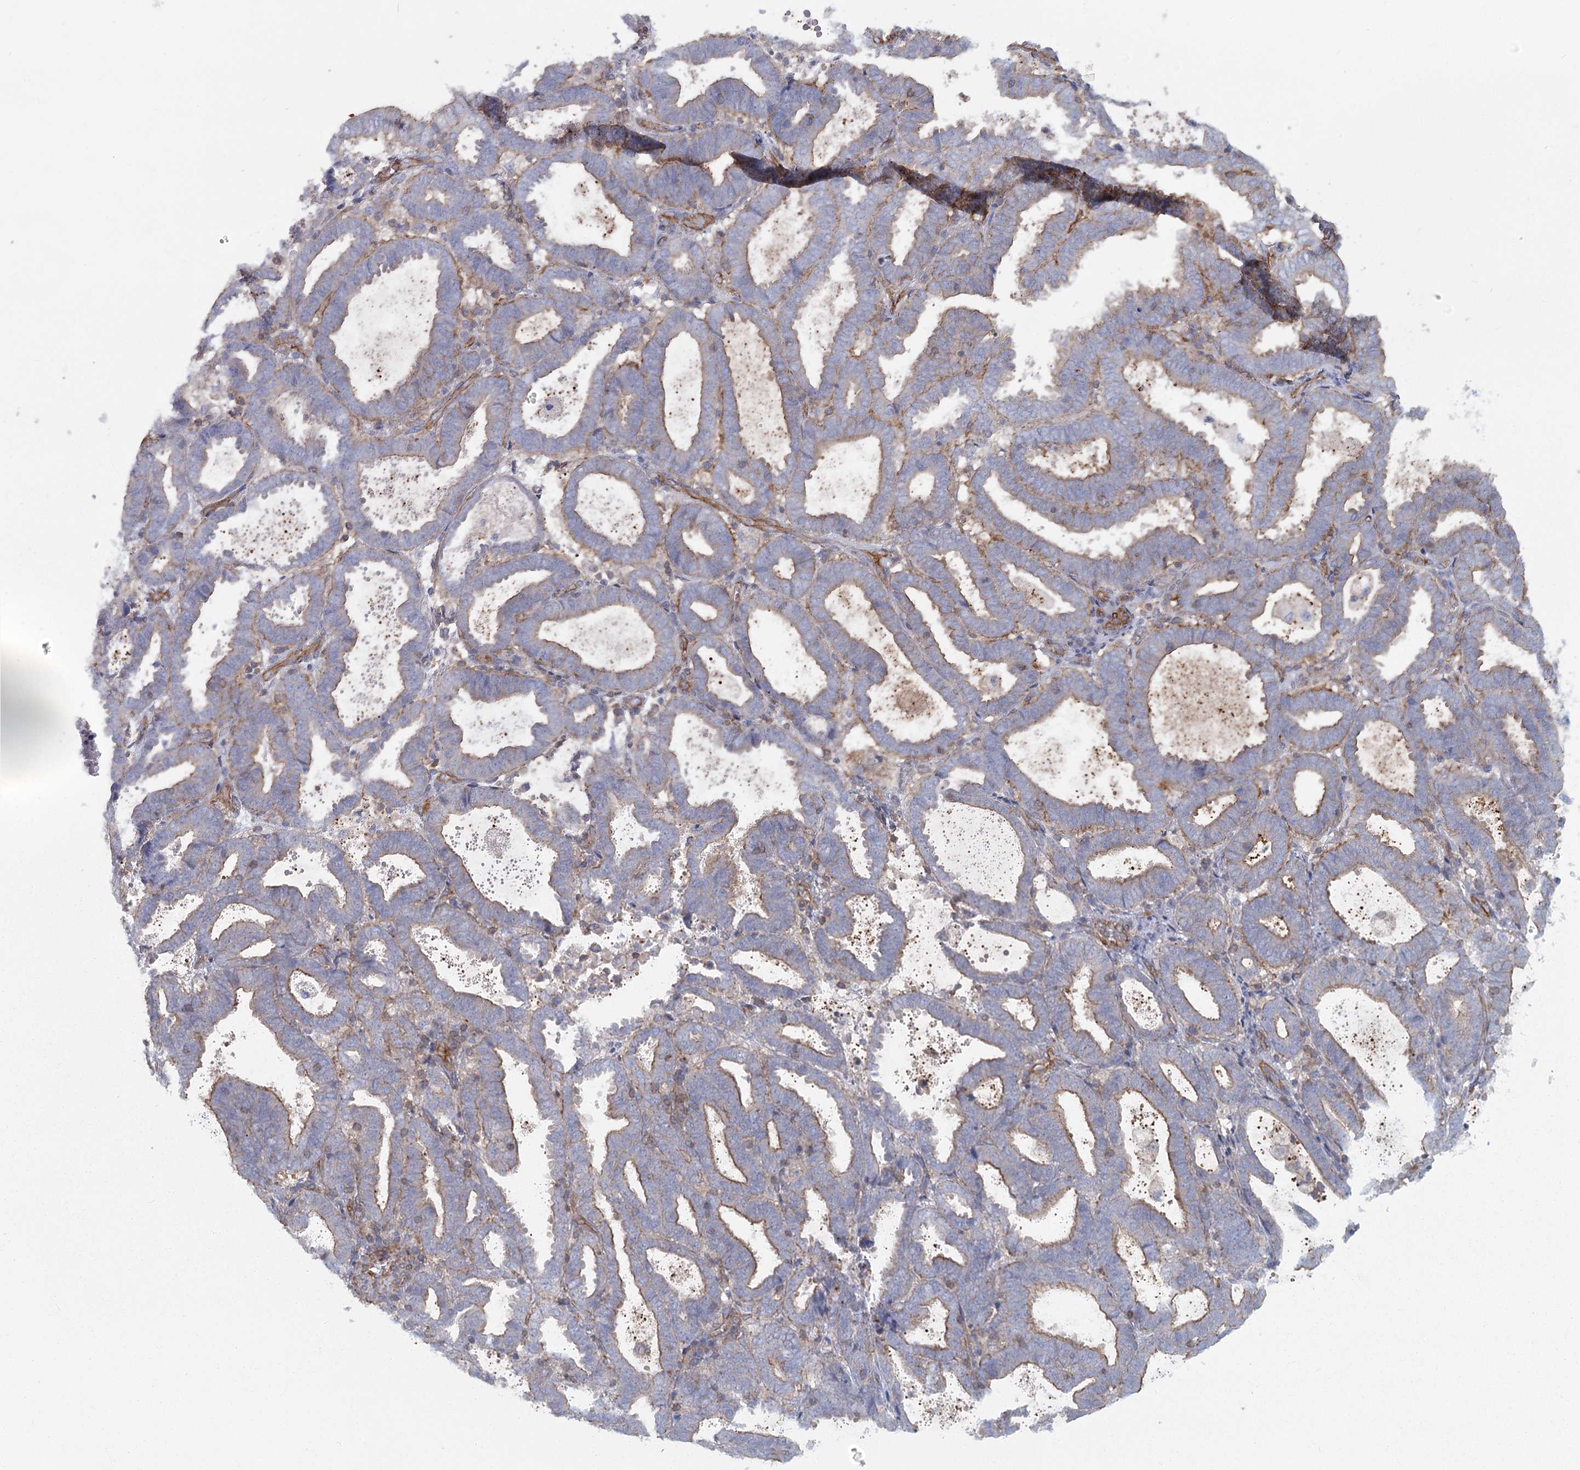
{"staining": {"intensity": "moderate", "quantity": ">75%", "location": "cytoplasmic/membranous"}, "tissue": "endometrial cancer", "cell_type": "Tumor cells", "image_type": "cancer", "snomed": [{"axis": "morphology", "description": "Adenocarcinoma, NOS"}, {"axis": "topography", "description": "Uterus"}], "caption": "The image displays immunohistochemical staining of endometrial cancer (adenocarcinoma). There is moderate cytoplasmic/membranous staining is identified in about >75% of tumor cells.", "gene": "IFT46", "patient": {"sex": "female", "age": 83}}